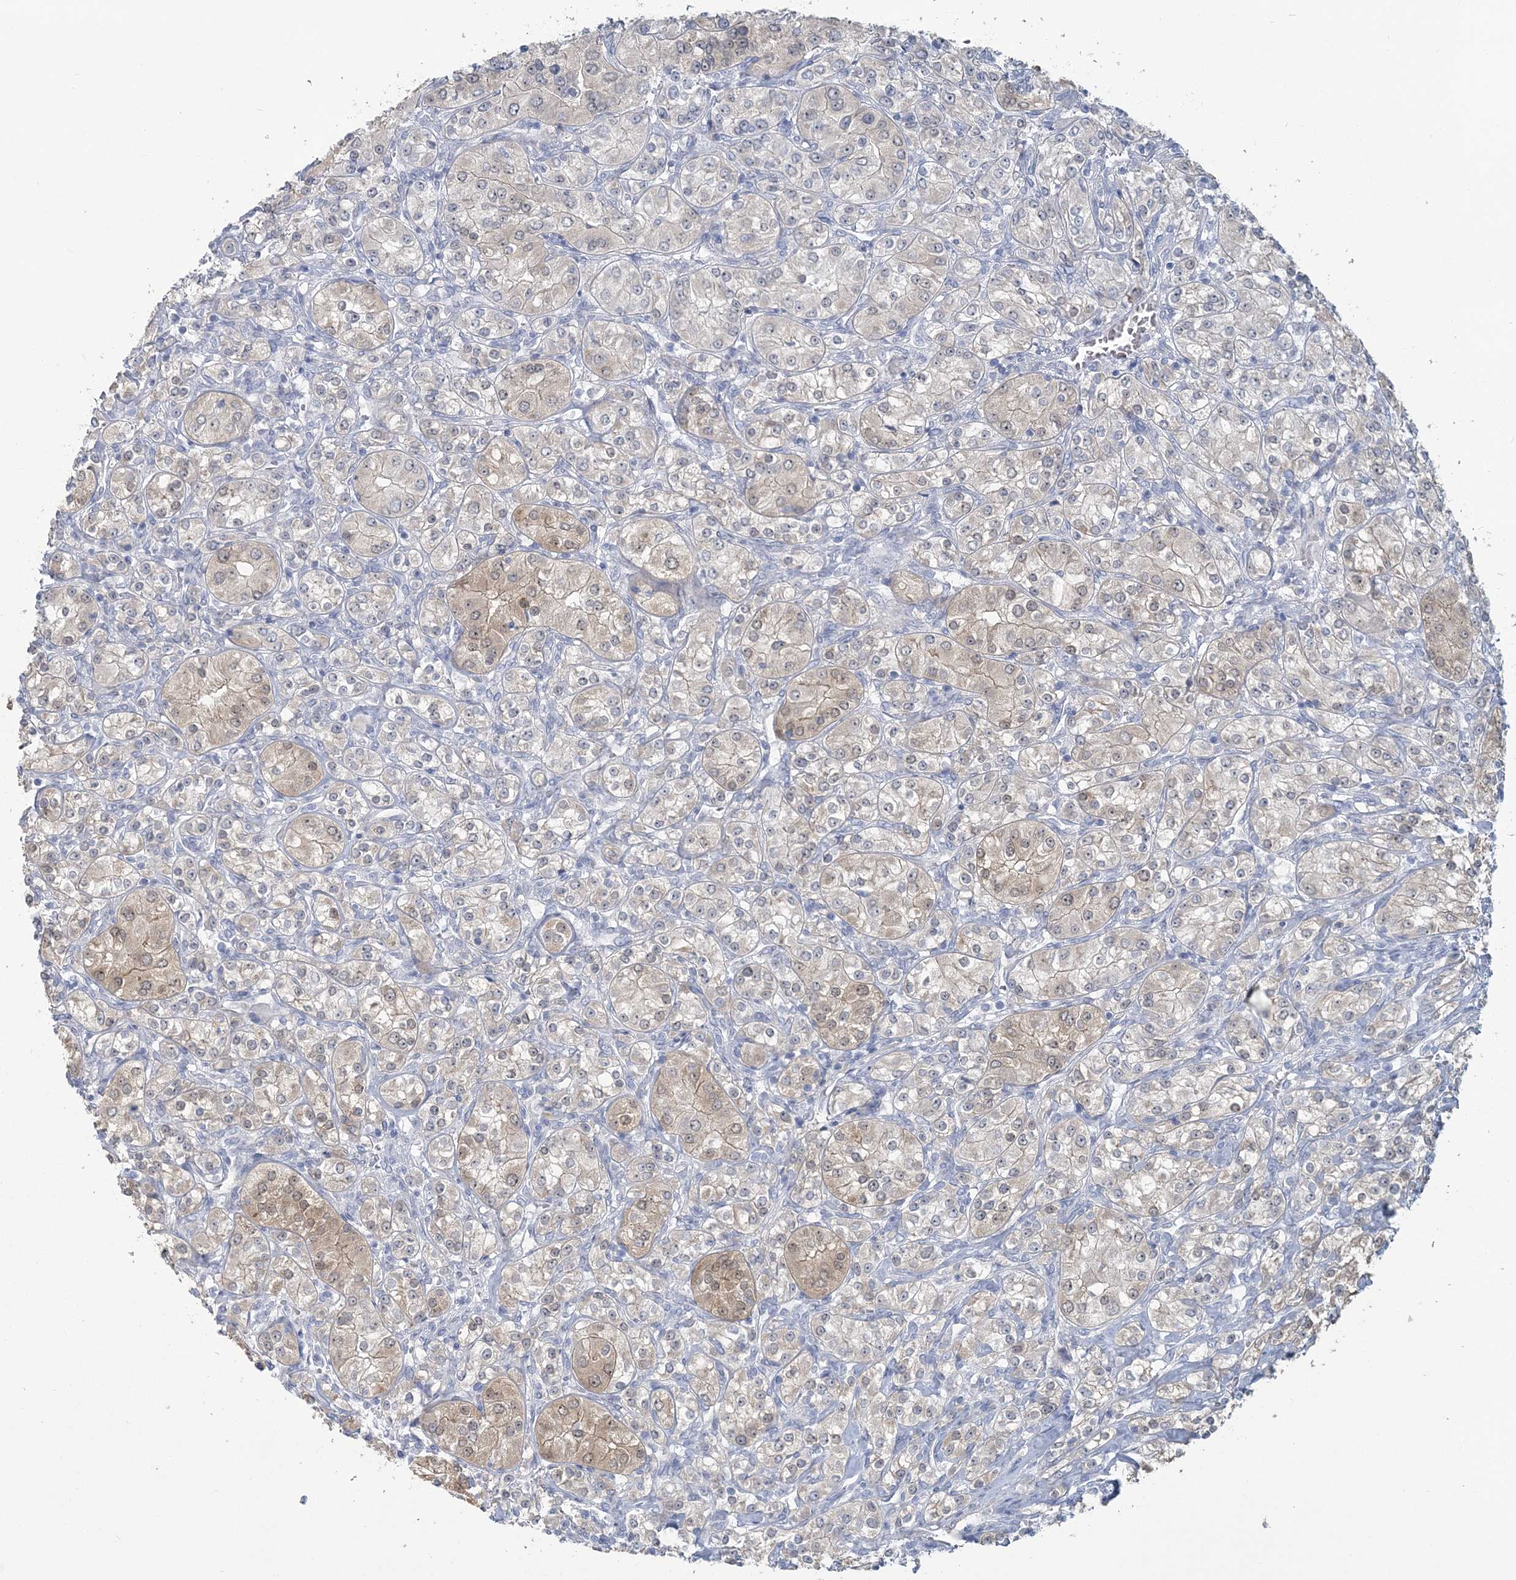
{"staining": {"intensity": "weak", "quantity": "25%-75%", "location": "cytoplasmic/membranous,nuclear"}, "tissue": "renal cancer", "cell_type": "Tumor cells", "image_type": "cancer", "snomed": [{"axis": "morphology", "description": "Adenocarcinoma, NOS"}, {"axis": "topography", "description": "Kidney"}], "caption": "IHC (DAB (3,3'-diaminobenzidine)) staining of renal cancer (adenocarcinoma) reveals weak cytoplasmic/membranous and nuclear protein staining in about 25%-75% of tumor cells. (Stains: DAB (3,3'-diaminobenzidine) in brown, nuclei in blue, Microscopy: brightfield microscopy at high magnification).", "gene": "CMBL", "patient": {"sex": "male", "age": 77}}